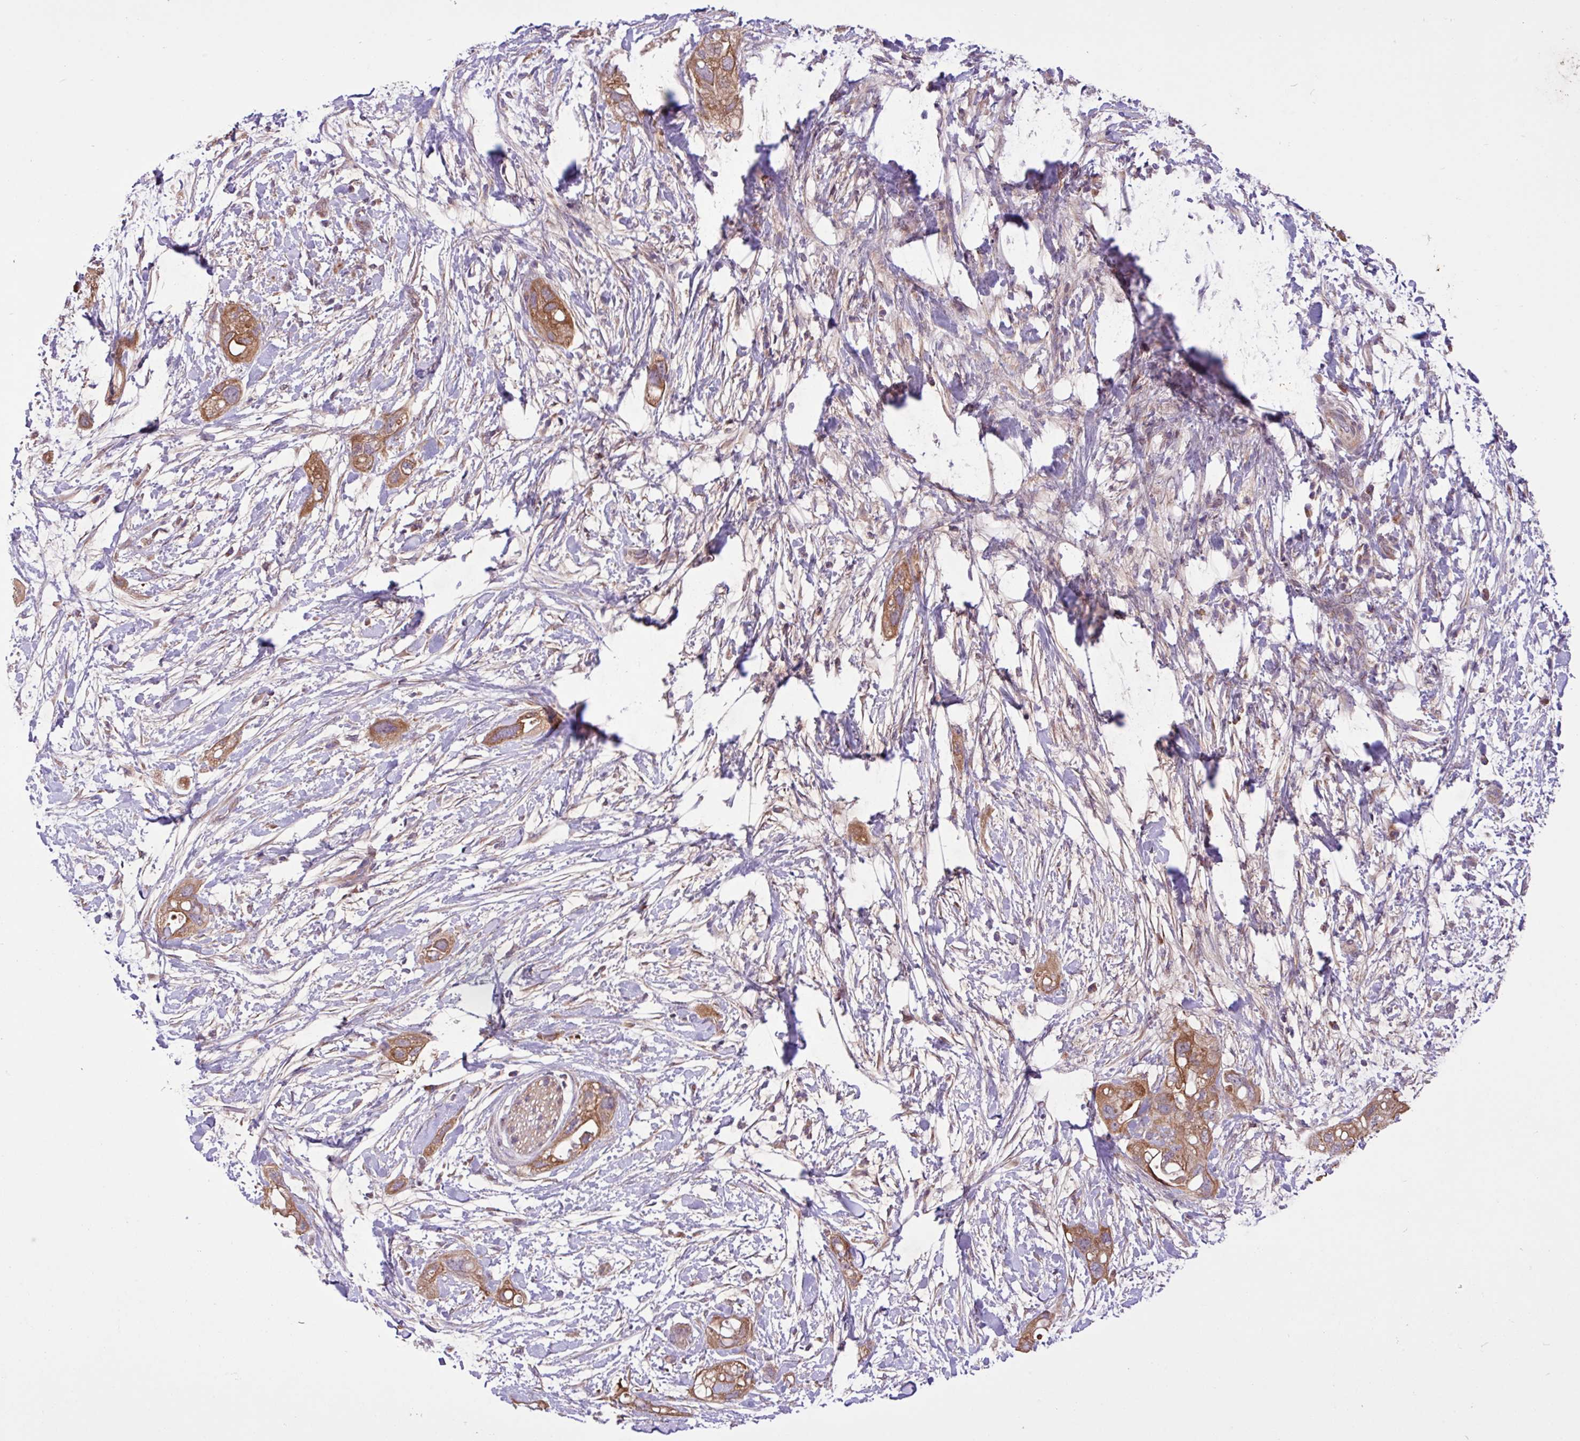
{"staining": {"intensity": "moderate", "quantity": ">75%", "location": "cytoplasmic/membranous"}, "tissue": "pancreatic cancer", "cell_type": "Tumor cells", "image_type": "cancer", "snomed": [{"axis": "morphology", "description": "Adenocarcinoma, NOS"}, {"axis": "topography", "description": "Pancreas"}], "caption": "Pancreatic adenocarcinoma tissue exhibits moderate cytoplasmic/membranous positivity in approximately >75% of tumor cells, visualized by immunohistochemistry. The protein is stained brown, and the nuclei are stained in blue (DAB (3,3'-diaminobenzidine) IHC with brightfield microscopy, high magnification).", "gene": "TIMM10B", "patient": {"sex": "female", "age": 72}}